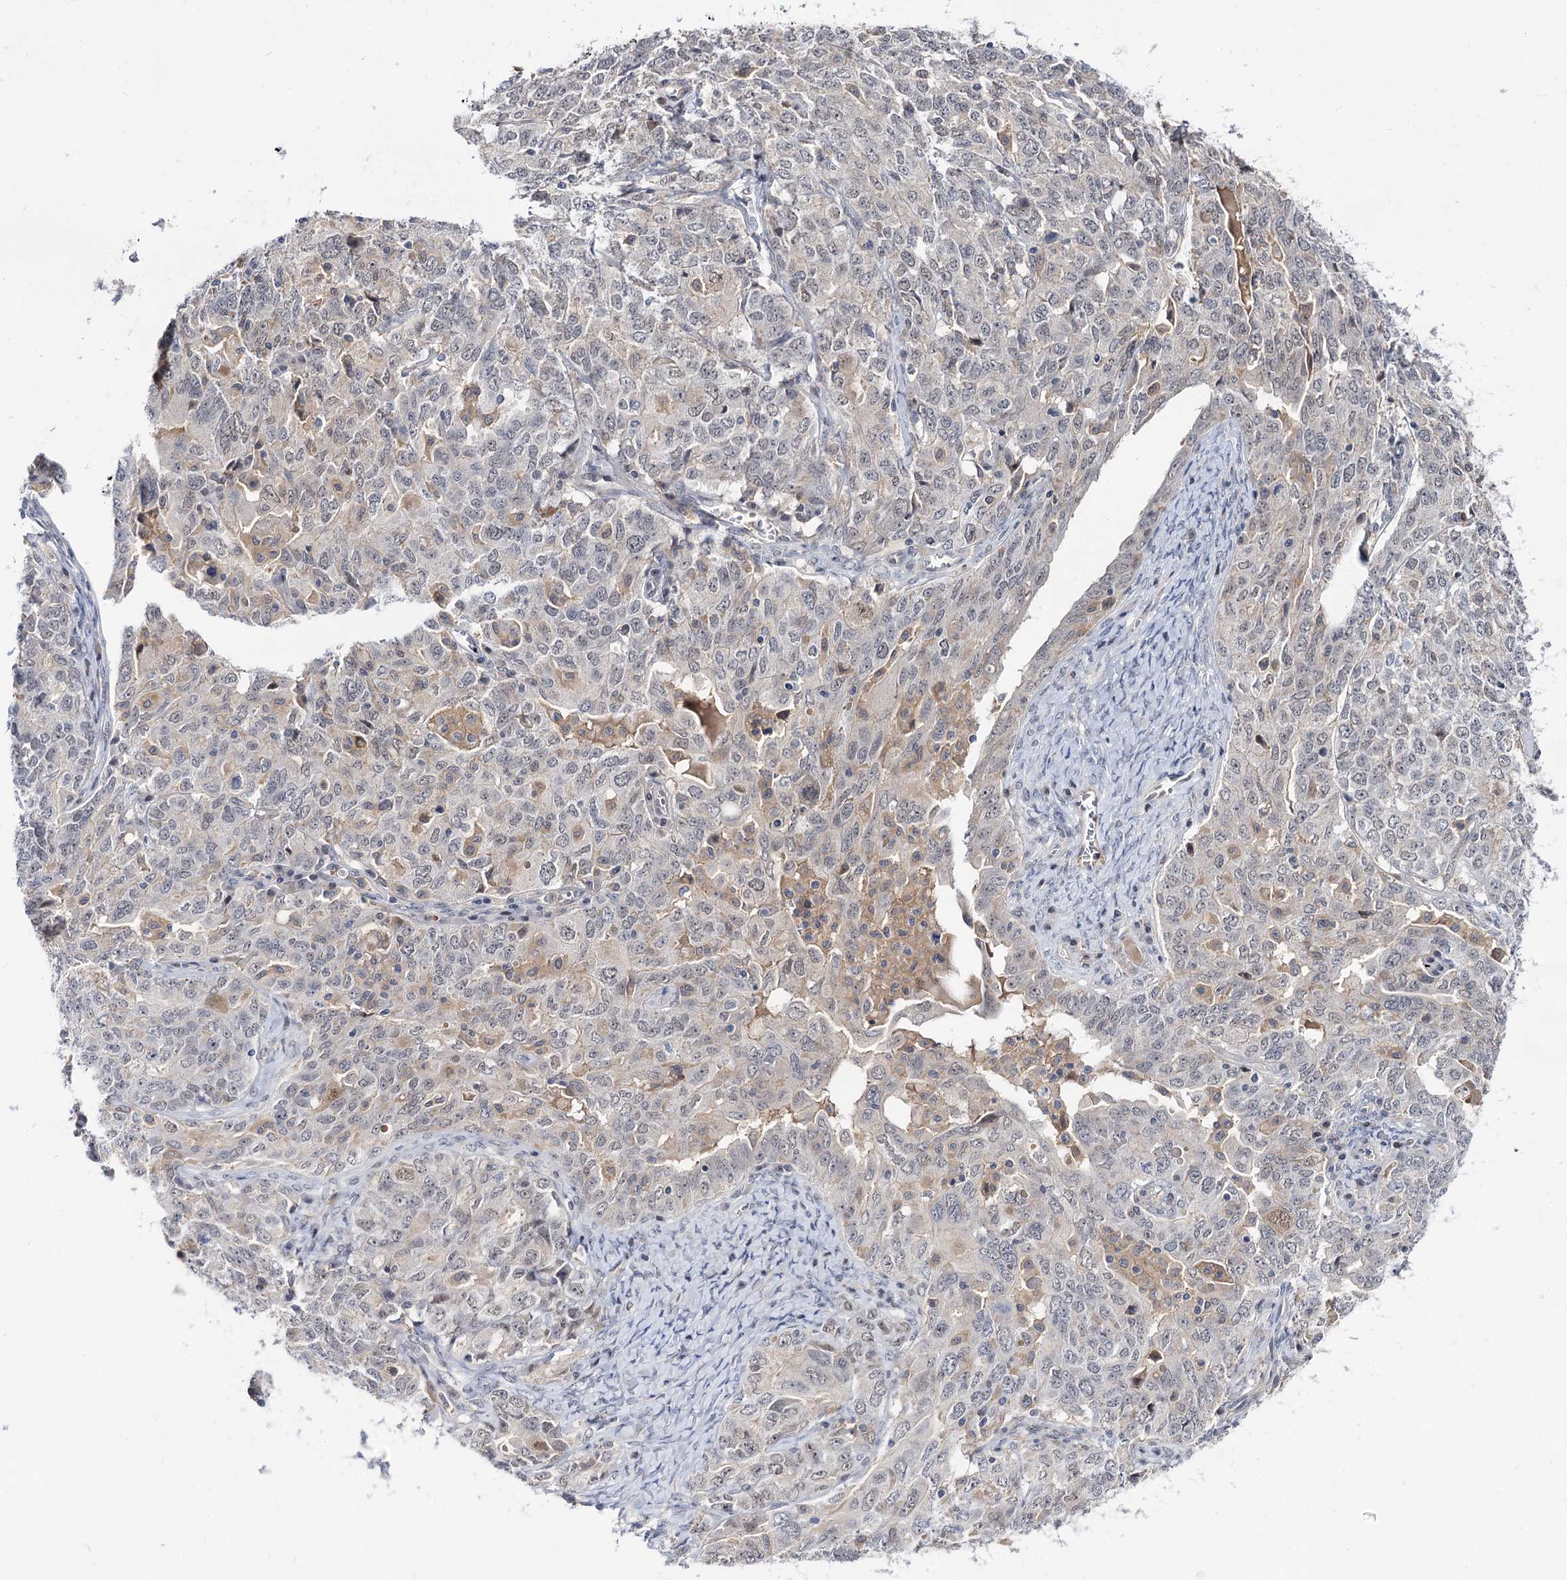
{"staining": {"intensity": "weak", "quantity": "<25%", "location": "cytoplasmic/membranous"}, "tissue": "ovarian cancer", "cell_type": "Tumor cells", "image_type": "cancer", "snomed": [{"axis": "morphology", "description": "Carcinoma, endometroid"}, {"axis": "topography", "description": "Ovary"}], "caption": "A photomicrograph of endometroid carcinoma (ovarian) stained for a protein shows no brown staining in tumor cells. Brightfield microscopy of immunohistochemistry stained with DAB (3,3'-diaminobenzidine) (brown) and hematoxylin (blue), captured at high magnification.", "gene": "NEK10", "patient": {"sex": "female", "age": 62}}